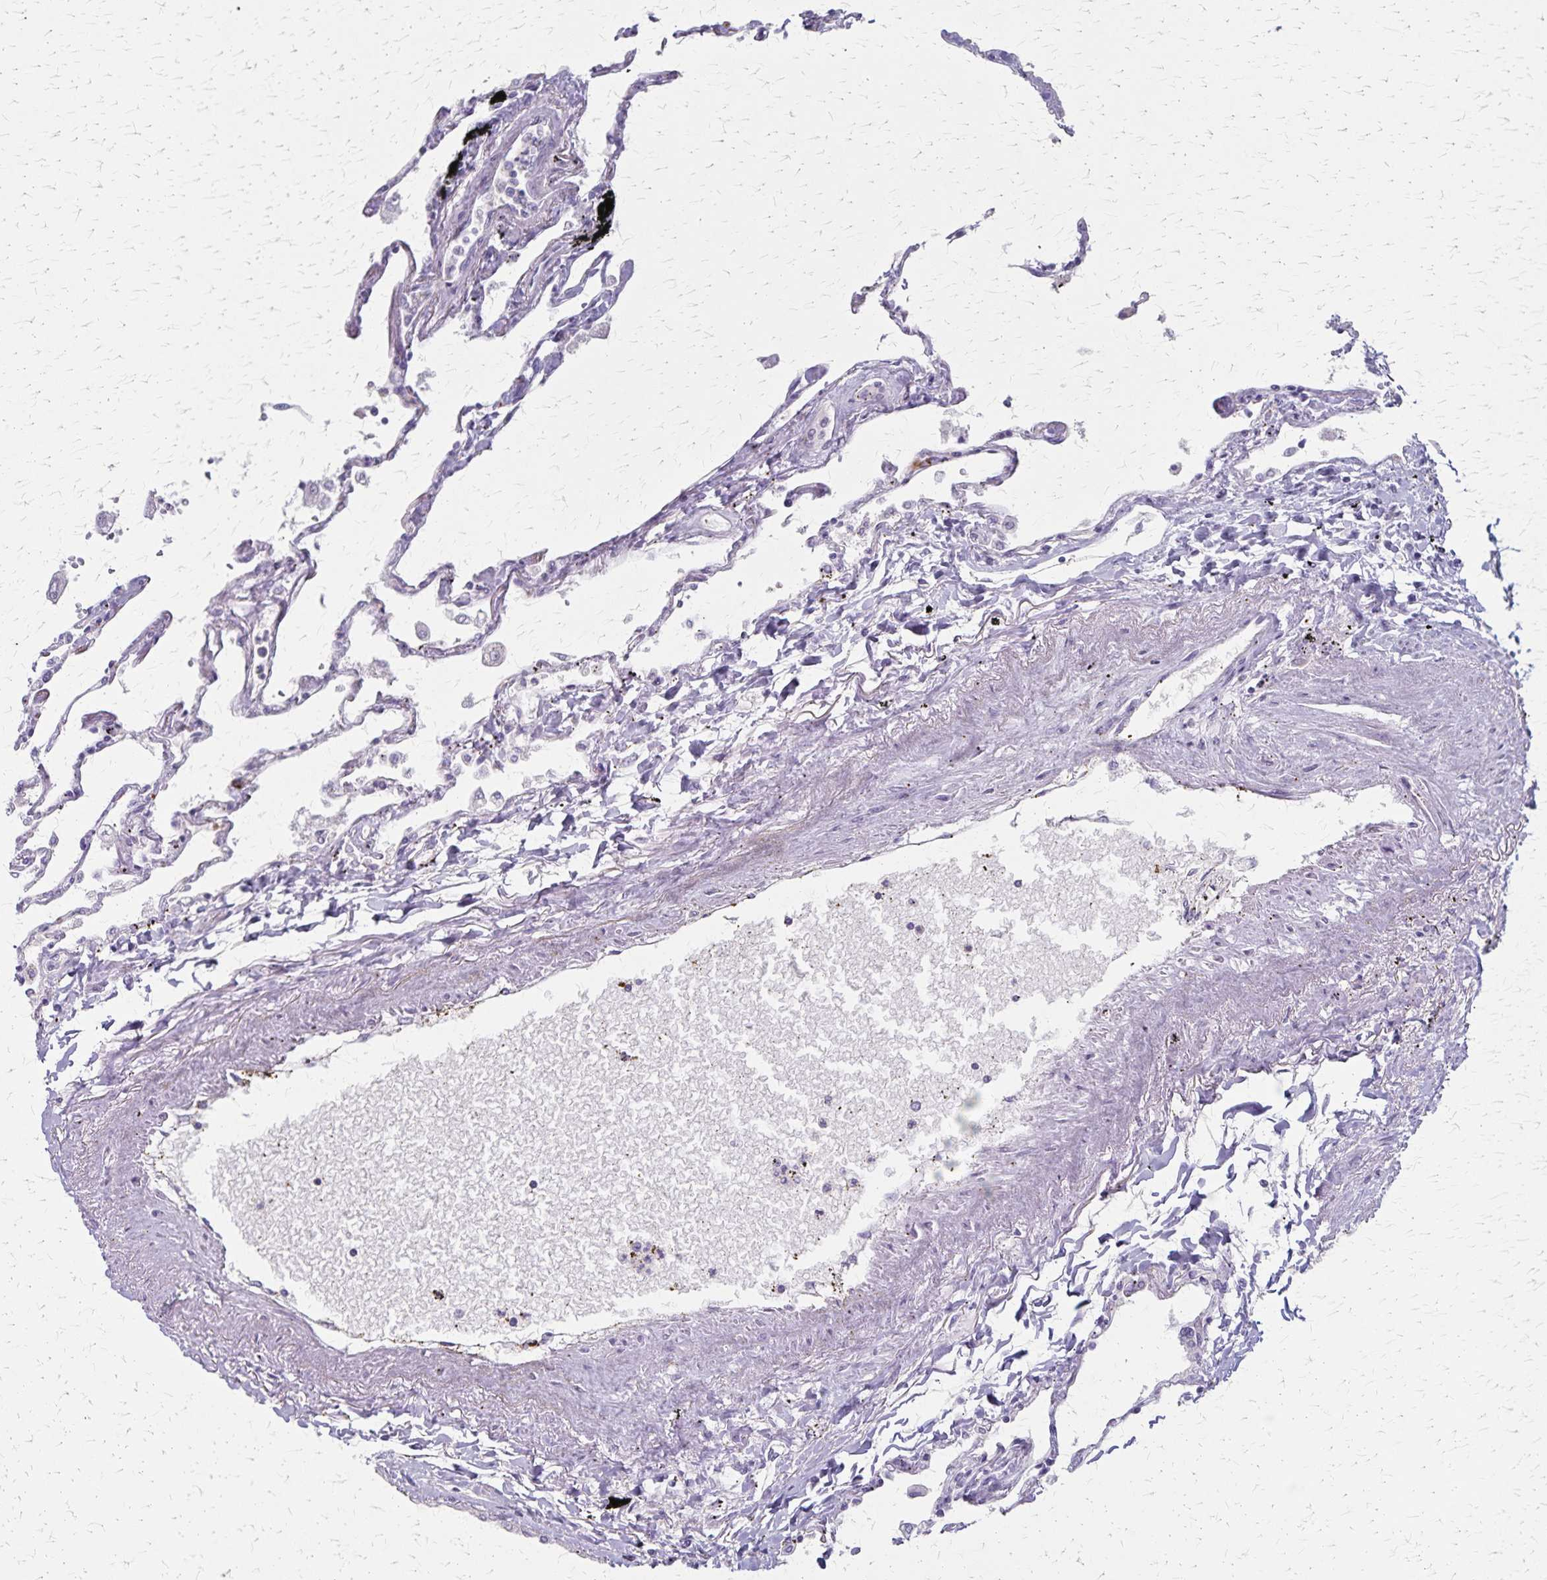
{"staining": {"intensity": "negative", "quantity": "none", "location": "none"}, "tissue": "lung", "cell_type": "Alveolar cells", "image_type": "normal", "snomed": [{"axis": "morphology", "description": "Normal tissue, NOS"}, {"axis": "topography", "description": "Lung"}], "caption": "Micrograph shows no significant protein expression in alveolar cells of normal lung.", "gene": "RASL10B", "patient": {"sex": "female", "age": 67}}